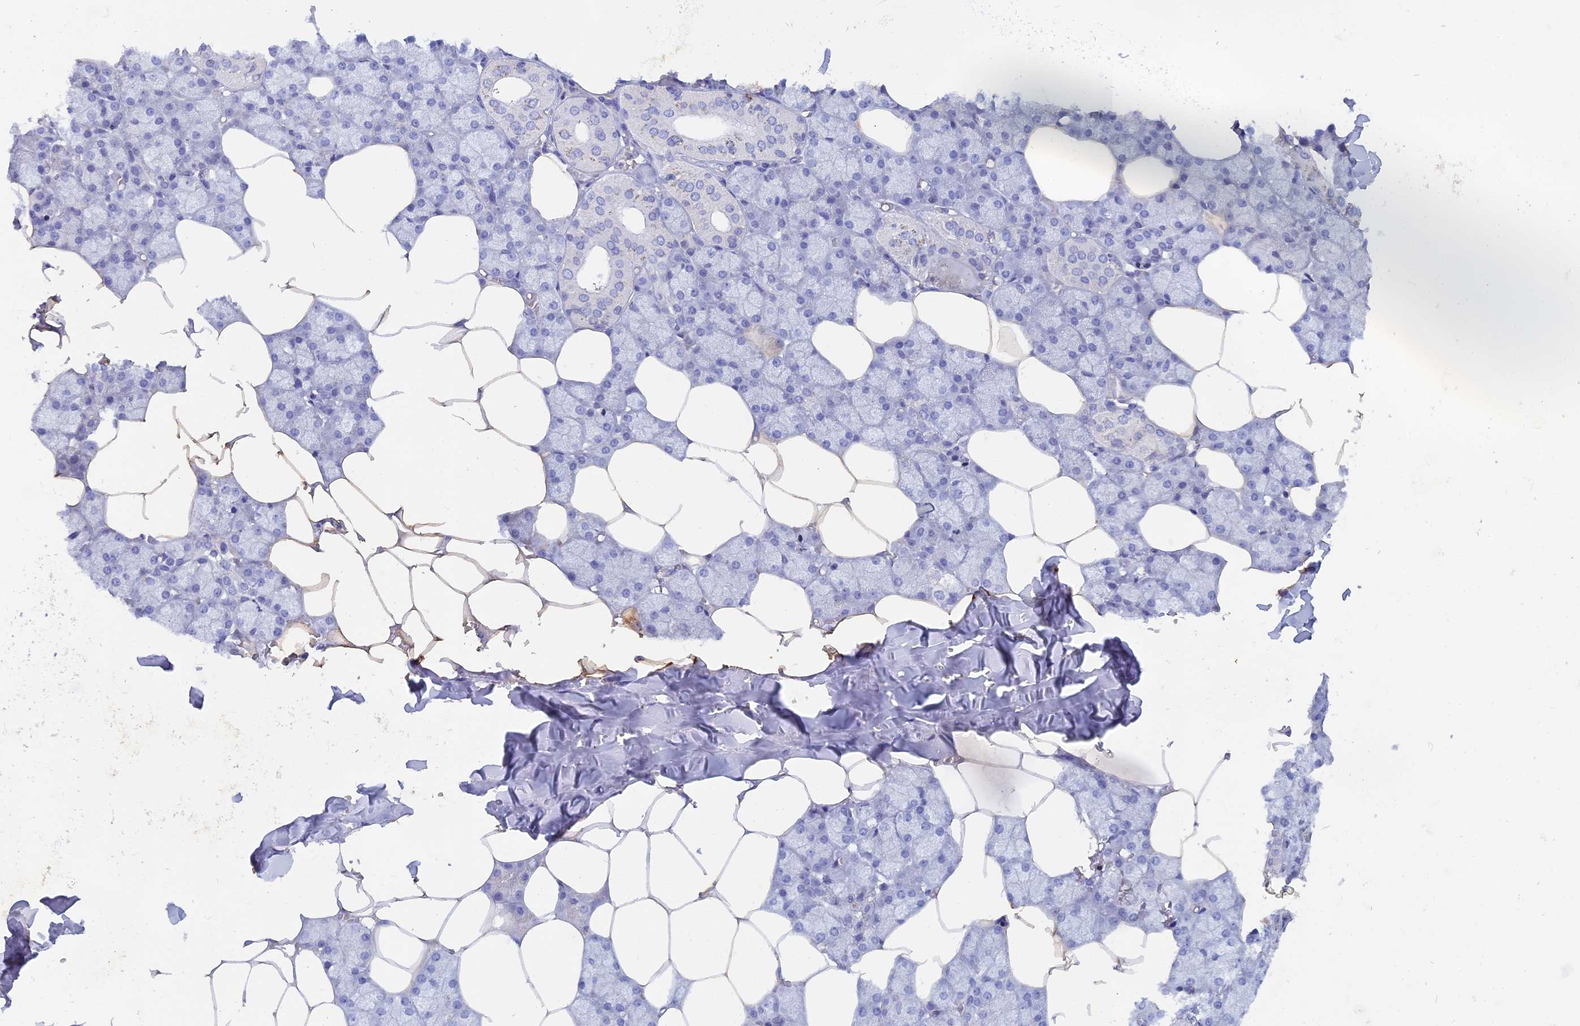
{"staining": {"intensity": "moderate", "quantity": "<25%", "location": "cytoplasmic/membranous"}, "tissue": "salivary gland", "cell_type": "Glandular cells", "image_type": "normal", "snomed": [{"axis": "morphology", "description": "Normal tissue, NOS"}, {"axis": "topography", "description": "Salivary gland"}], "caption": "The histopathology image demonstrates staining of benign salivary gland, revealing moderate cytoplasmic/membranous protein staining (brown color) within glandular cells.", "gene": "ACP7", "patient": {"sex": "male", "age": 62}}